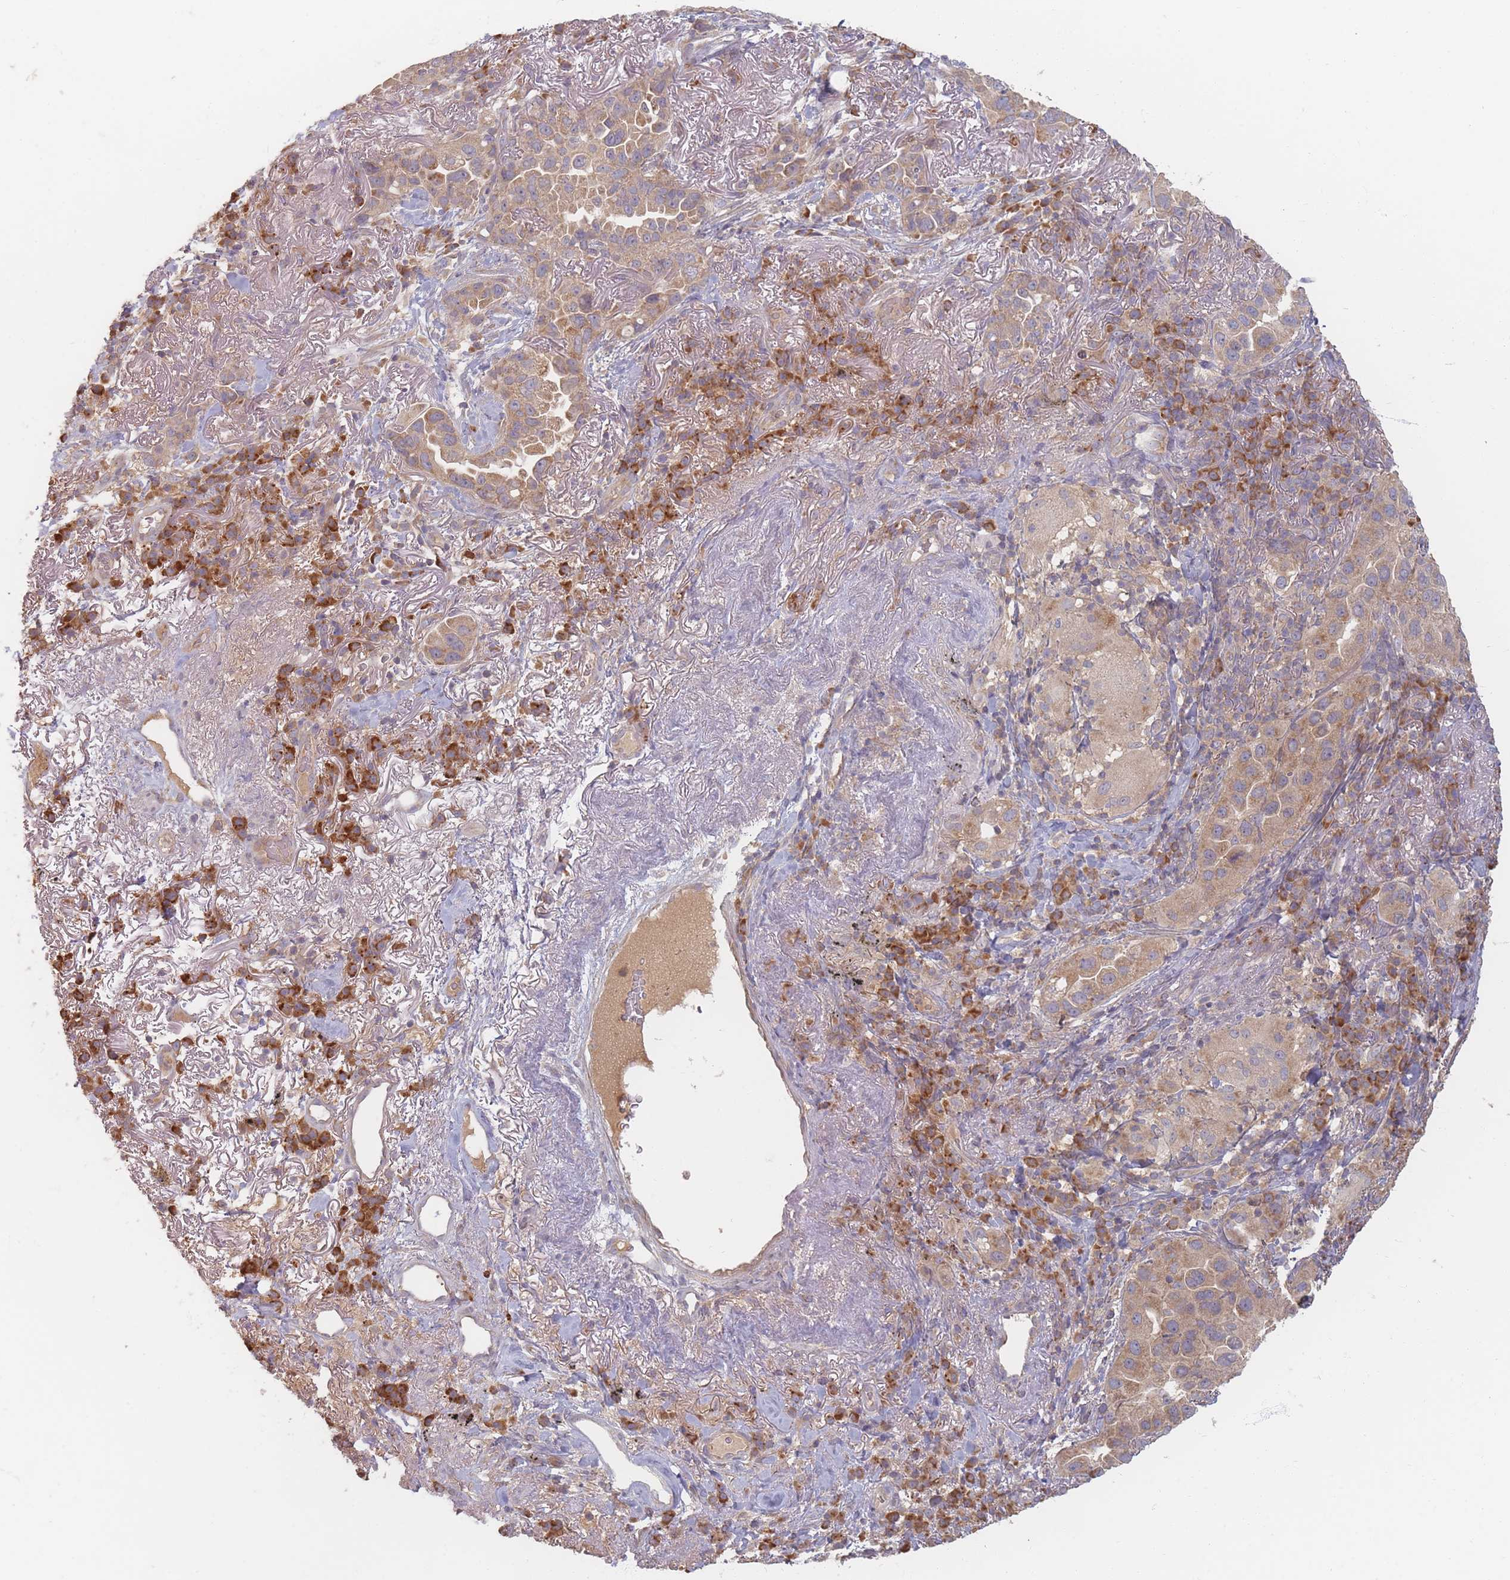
{"staining": {"intensity": "moderate", "quantity": ">75%", "location": "cytoplasmic/membranous"}, "tissue": "lung cancer", "cell_type": "Tumor cells", "image_type": "cancer", "snomed": [{"axis": "morphology", "description": "Adenocarcinoma, NOS"}, {"axis": "topography", "description": "Lung"}], "caption": "DAB (3,3'-diaminobenzidine) immunohistochemical staining of human lung cancer shows moderate cytoplasmic/membranous protein staining in about >75% of tumor cells. (DAB = brown stain, brightfield microscopy at high magnification).", "gene": "SLC35F3", "patient": {"sex": "female", "age": 69}}